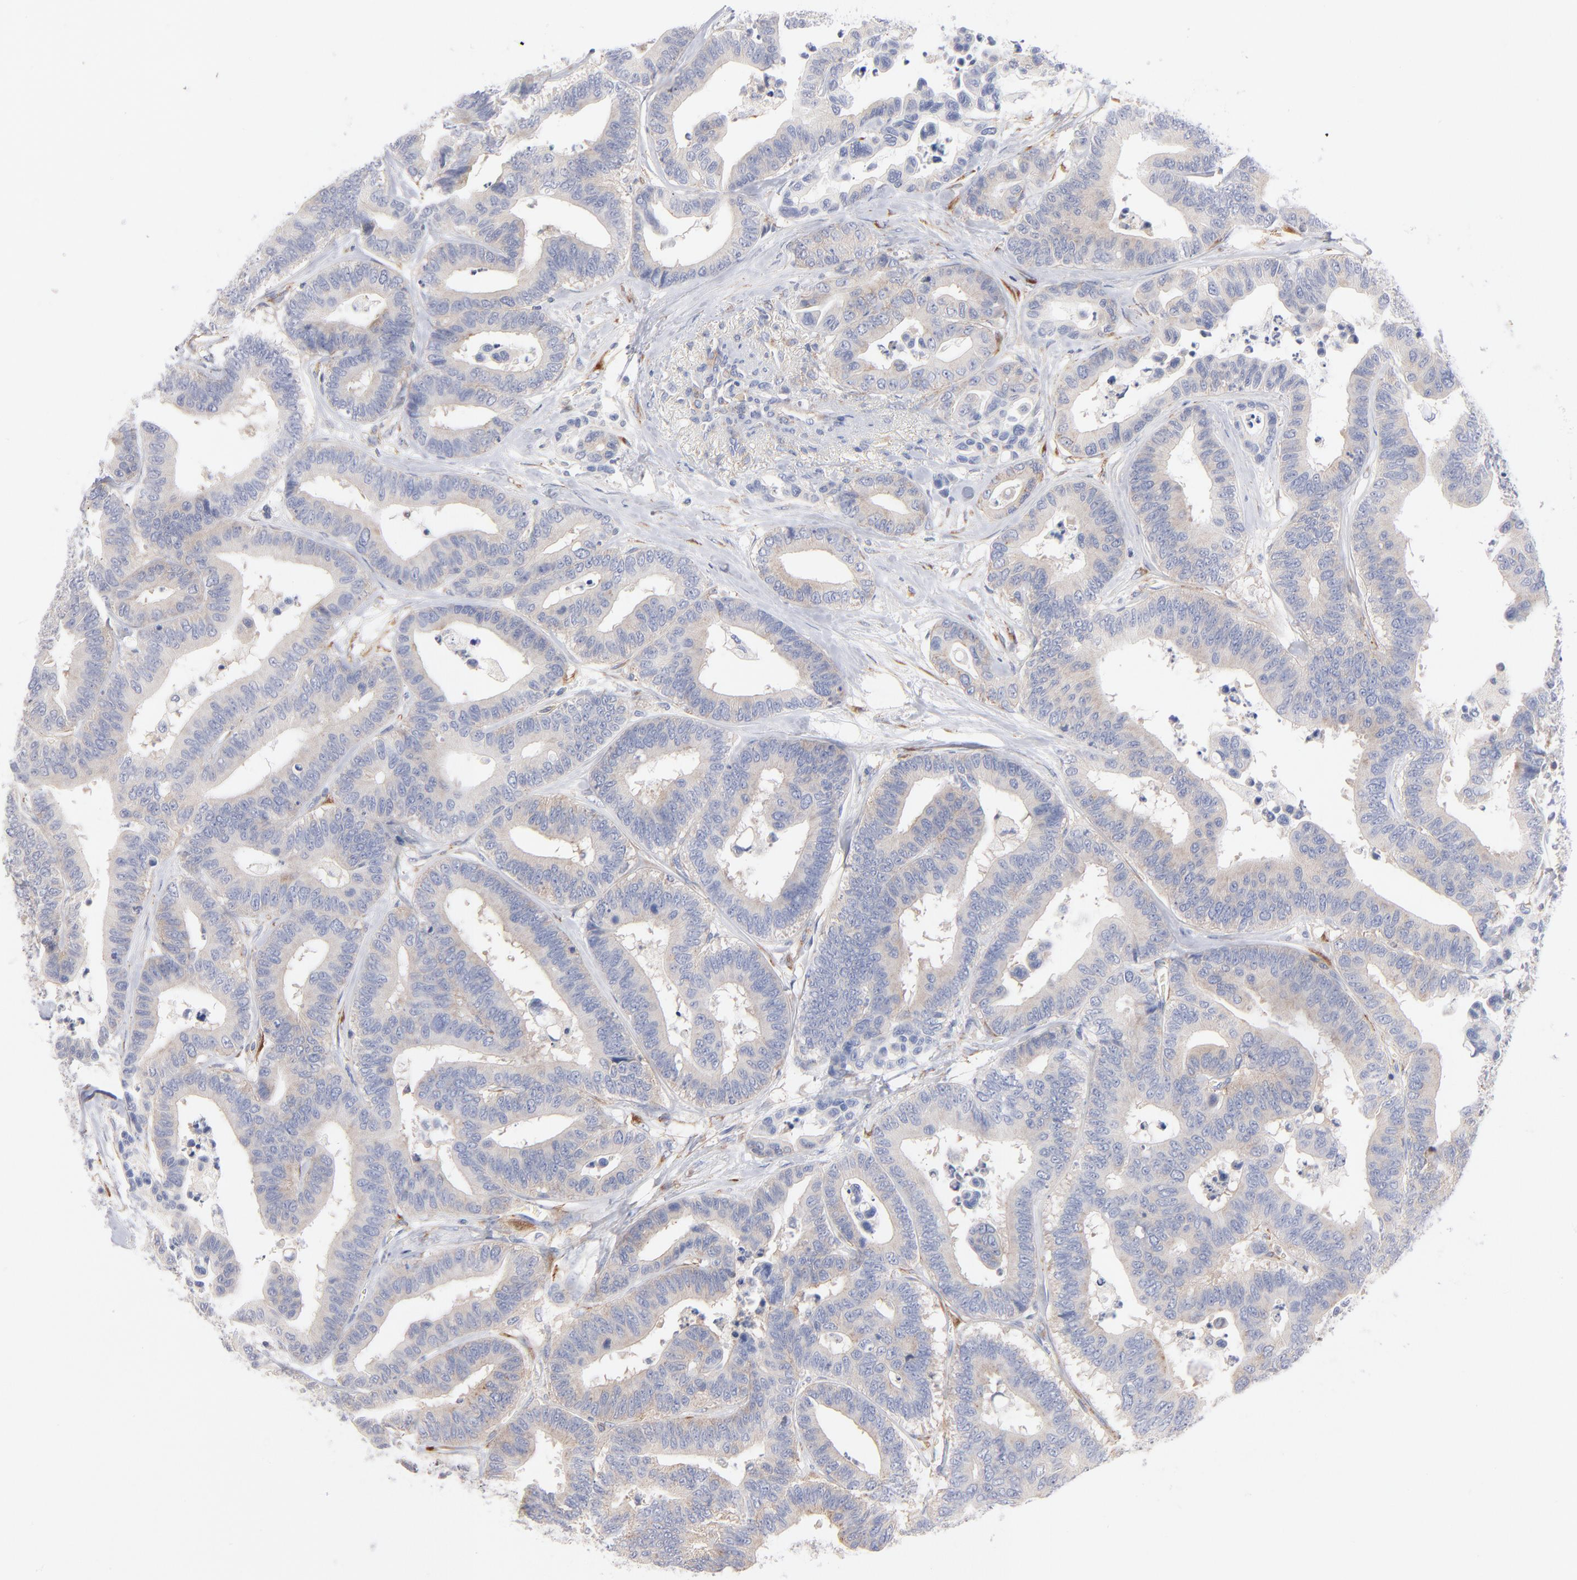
{"staining": {"intensity": "weak", "quantity": "<25%", "location": "cytoplasmic/membranous"}, "tissue": "colorectal cancer", "cell_type": "Tumor cells", "image_type": "cancer", "snomed": [{"axis": "morphology", "description": "Adenocarcinoma, NOS"}, {"axis": "topography", "description": "Colon"}], "caption": "Immunohistochemical staining of human colorectal cancer reveals no significant positivity in tumor cells. (Immunohistochemistry, brightfield microscopy, high magnification).", "gene": "SEPTIN6", "patient": {"sex": "male", "age": 82}}